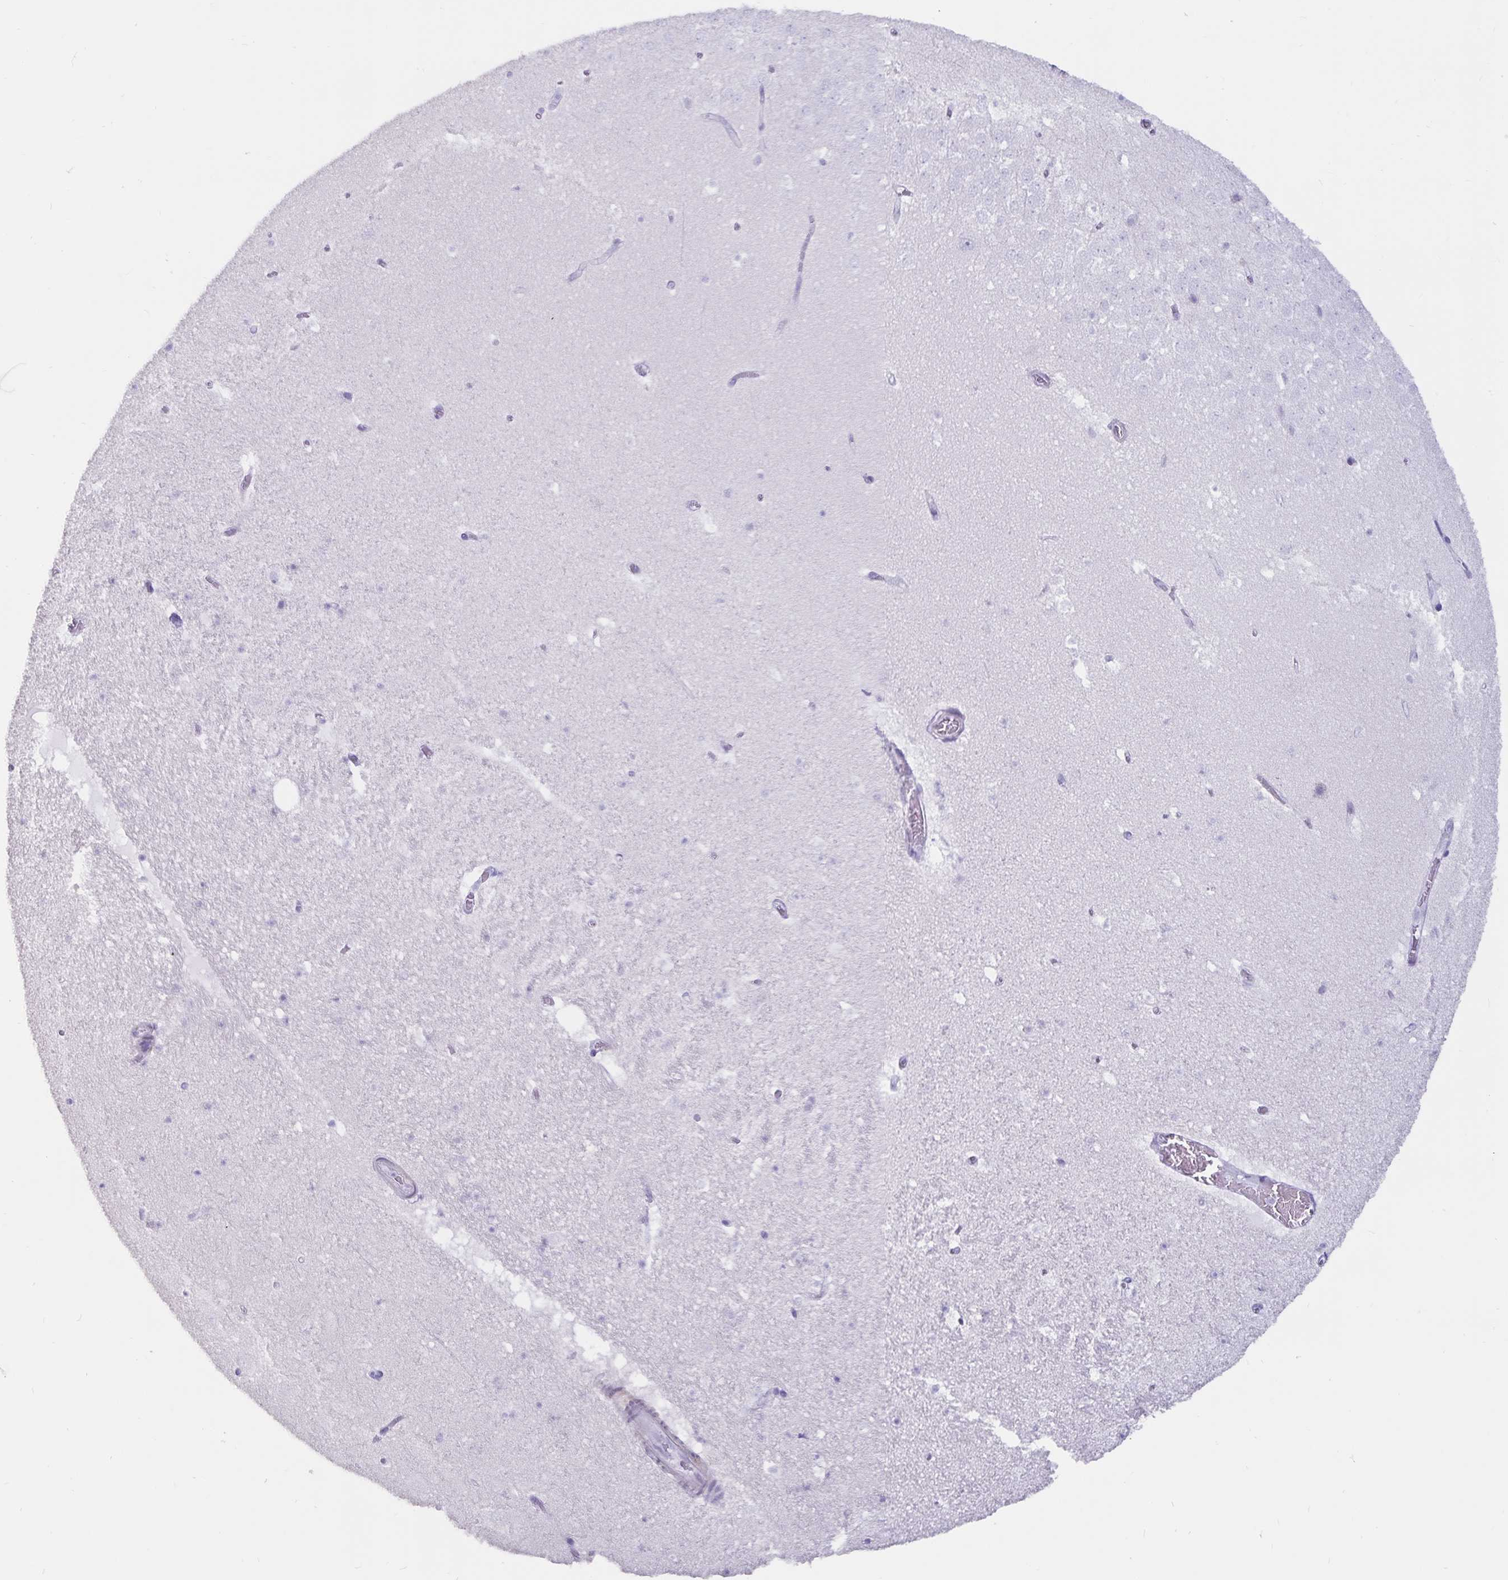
{"staining": {"intensity": "negative", "quantity": "none", "location": "none"}, "tissue": "hippocampus", "cell_type": "Glial cells", "image_type": "normal", "snomed": [{"axis": "morphology", "description": "Normal tissue, NOS"}, {"axis": "topography", "description": "Hippocampus"}], "caption": "Protein analysis of normal hippocampus displays no significant staining in glial cells.", "gene": "GPR137", "patient": {"sex": "female", "age": 42}}